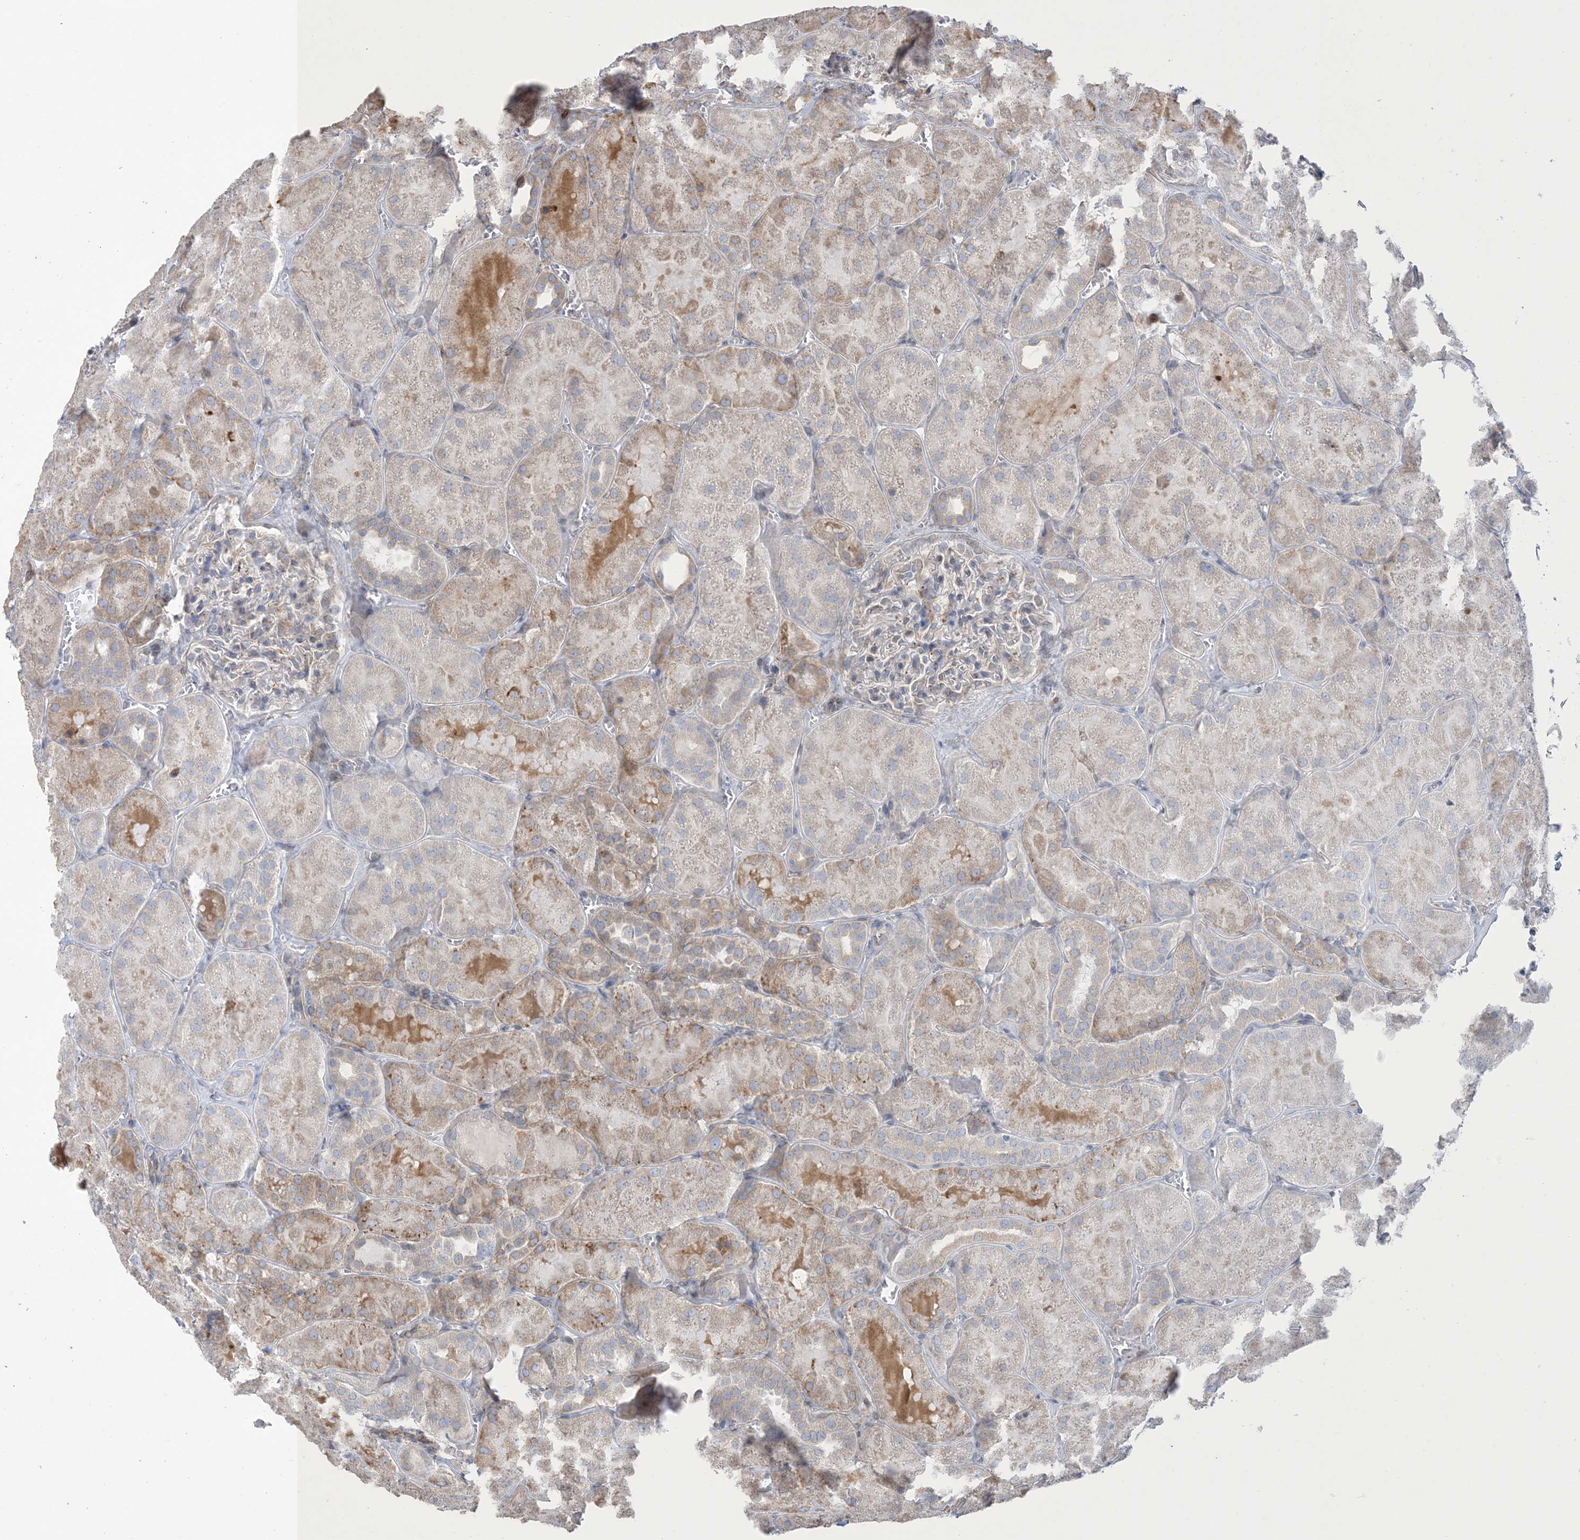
{"staining": {"intensity": "negative", "quantity": "none", "location": "none"}, "tissue": "kidney", "cell_type": "Cells in glomeruli", "image_type": "normal", "snomed": [{"axis": "morphology", "description": "Normal tissue, NOS"}, {"axis": "topography", "description": "Kidney"}], "caption": "Normal kidney was stained to show a protein in brown. There is no significant expression in cells in glomeruli. The staining was performed using DAB to visualize the protein expression in brown, while the nuclei were stained in blue with hematoxylin (Magnification: 20x).", "gene": "SHANK1", "patient": {"sex": "male", "age": 28}}